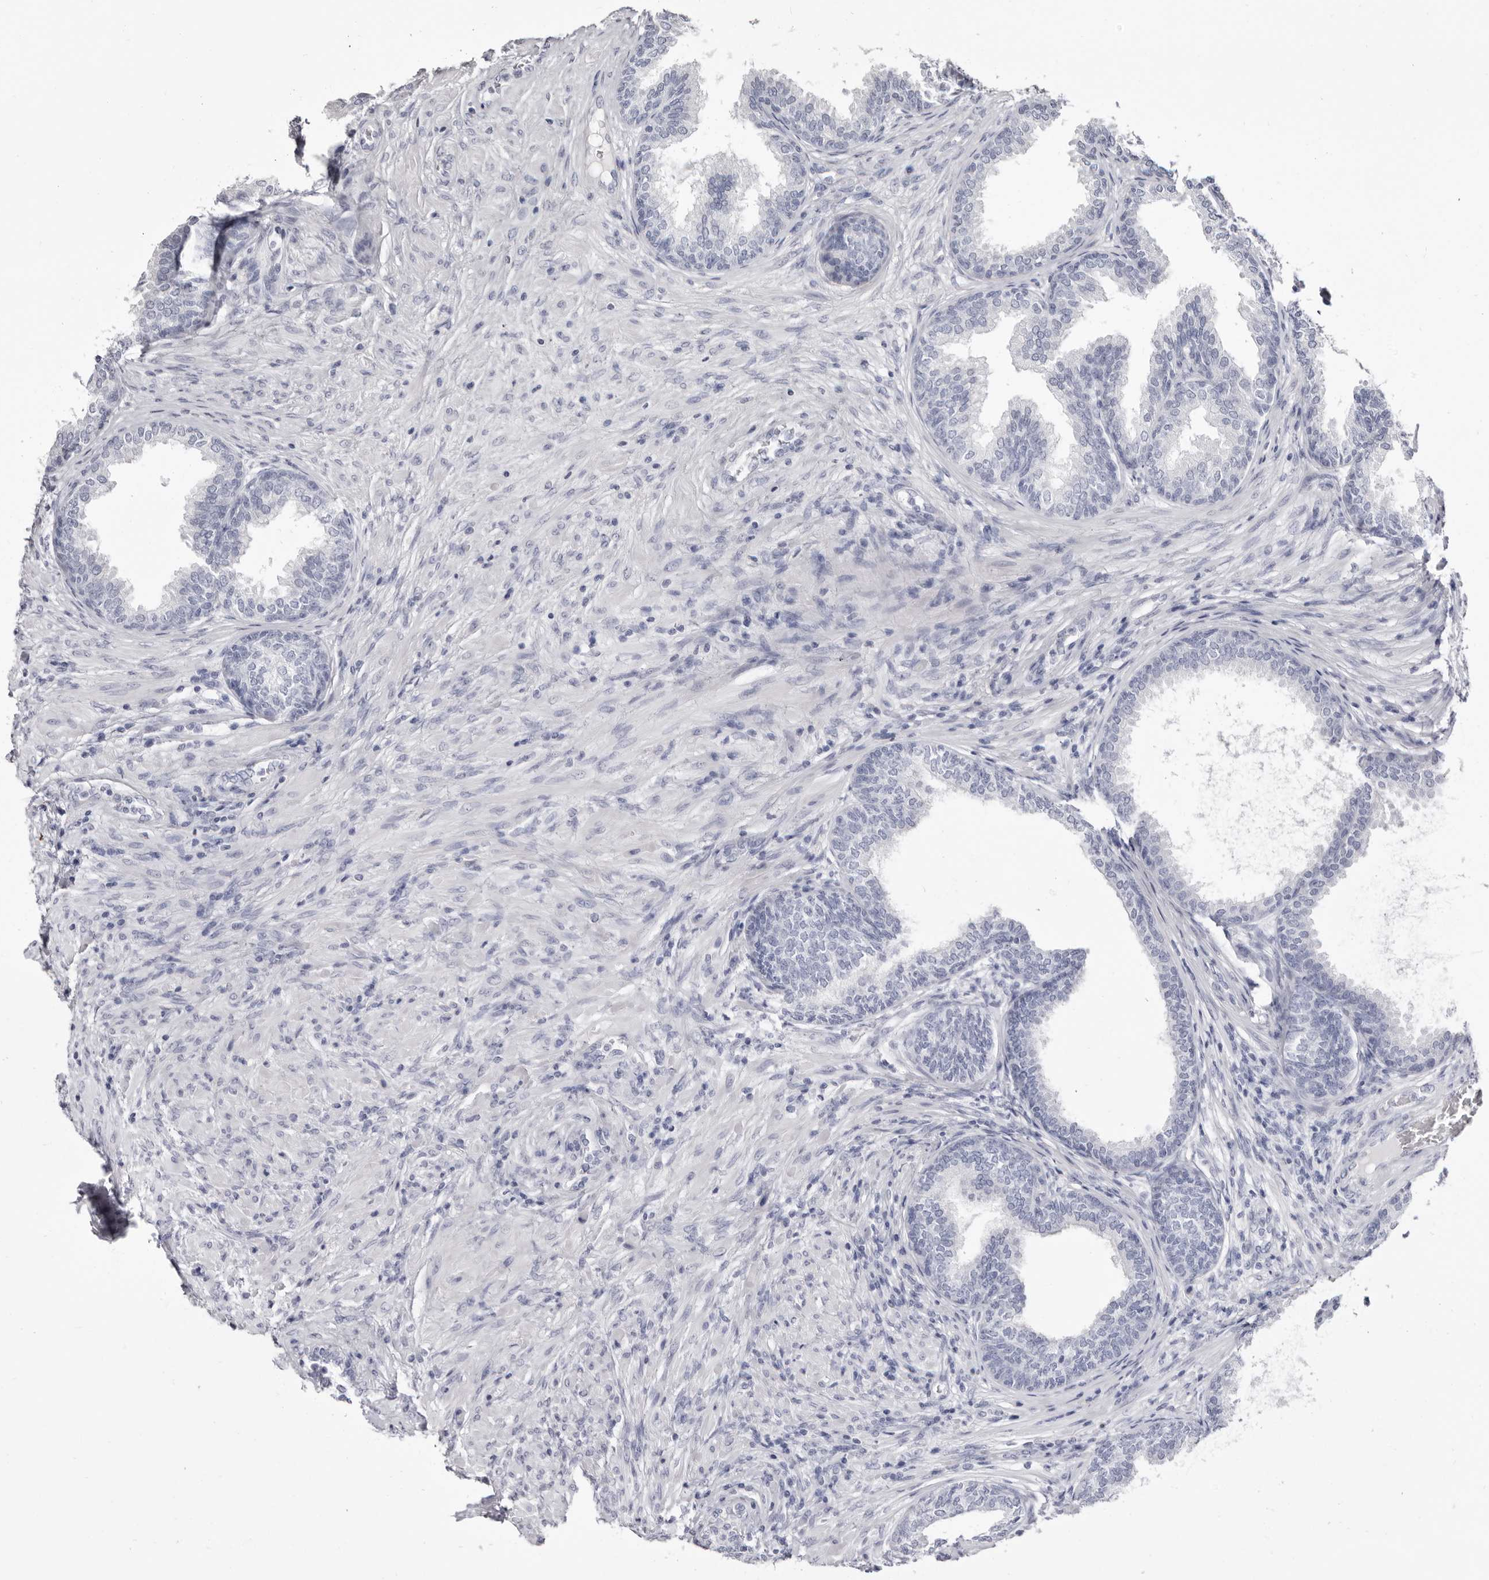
{"staining": {"intensity": "negative", "quantity": "none", "location": "none"}, "tissue": "prostate", "cell_type": "Glandular cells", "image_type": "normal", "snomed": [{"axis": "morphology", "description": "Normal tissue, NOS"}, {"axis": "topography", "description": "Prostate"}], "caption": "Protein analysis of normal prostate demonstrates no significant positivity in glandular cells. (Brightfield microscopy of DAB (3,3'-diaminobenzidine) IHC at high magnification).", "gene": "LPO", "patient": {"sex": "male", "age": 76}}